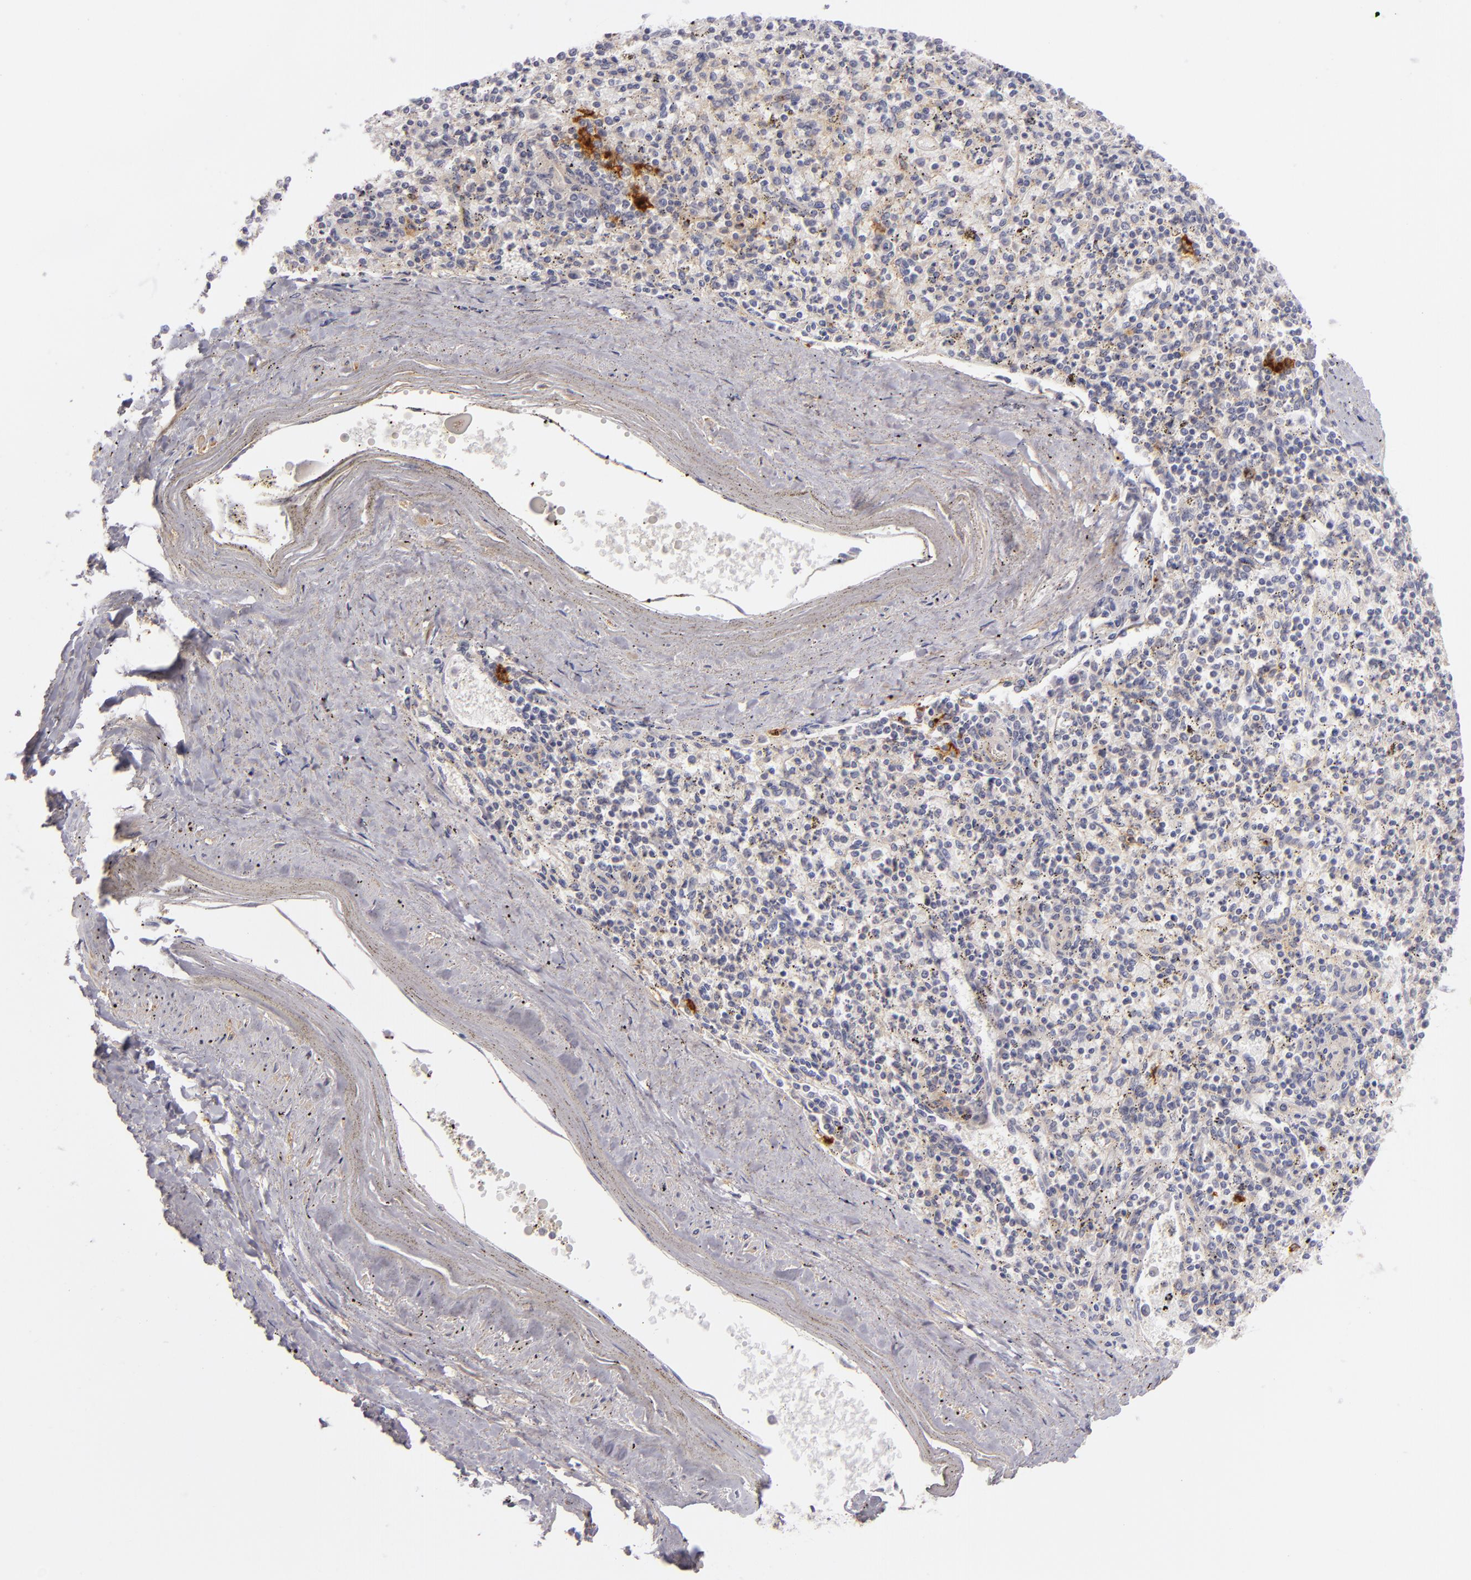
{"staining": {"intensity": "strong", "quantity": "<25%", "location": "cytoplasmic/membranous"}, "tissue": "spleen", "cell_type": "Cells in red pulp", "image_type": "normal", "snomed": [{"axis": "morphology", "description": "Normal tissue, NOS"}, {"axis": "topography", "description": "Spleen"}], "caption": "Spleen stained for a protein (brown) exhibits strong cytoplasmic/membranous positive positivity in about <25% of cells in red pulp.", "gene": "CD83", "patient": {"sex": "male", "age": 72}}